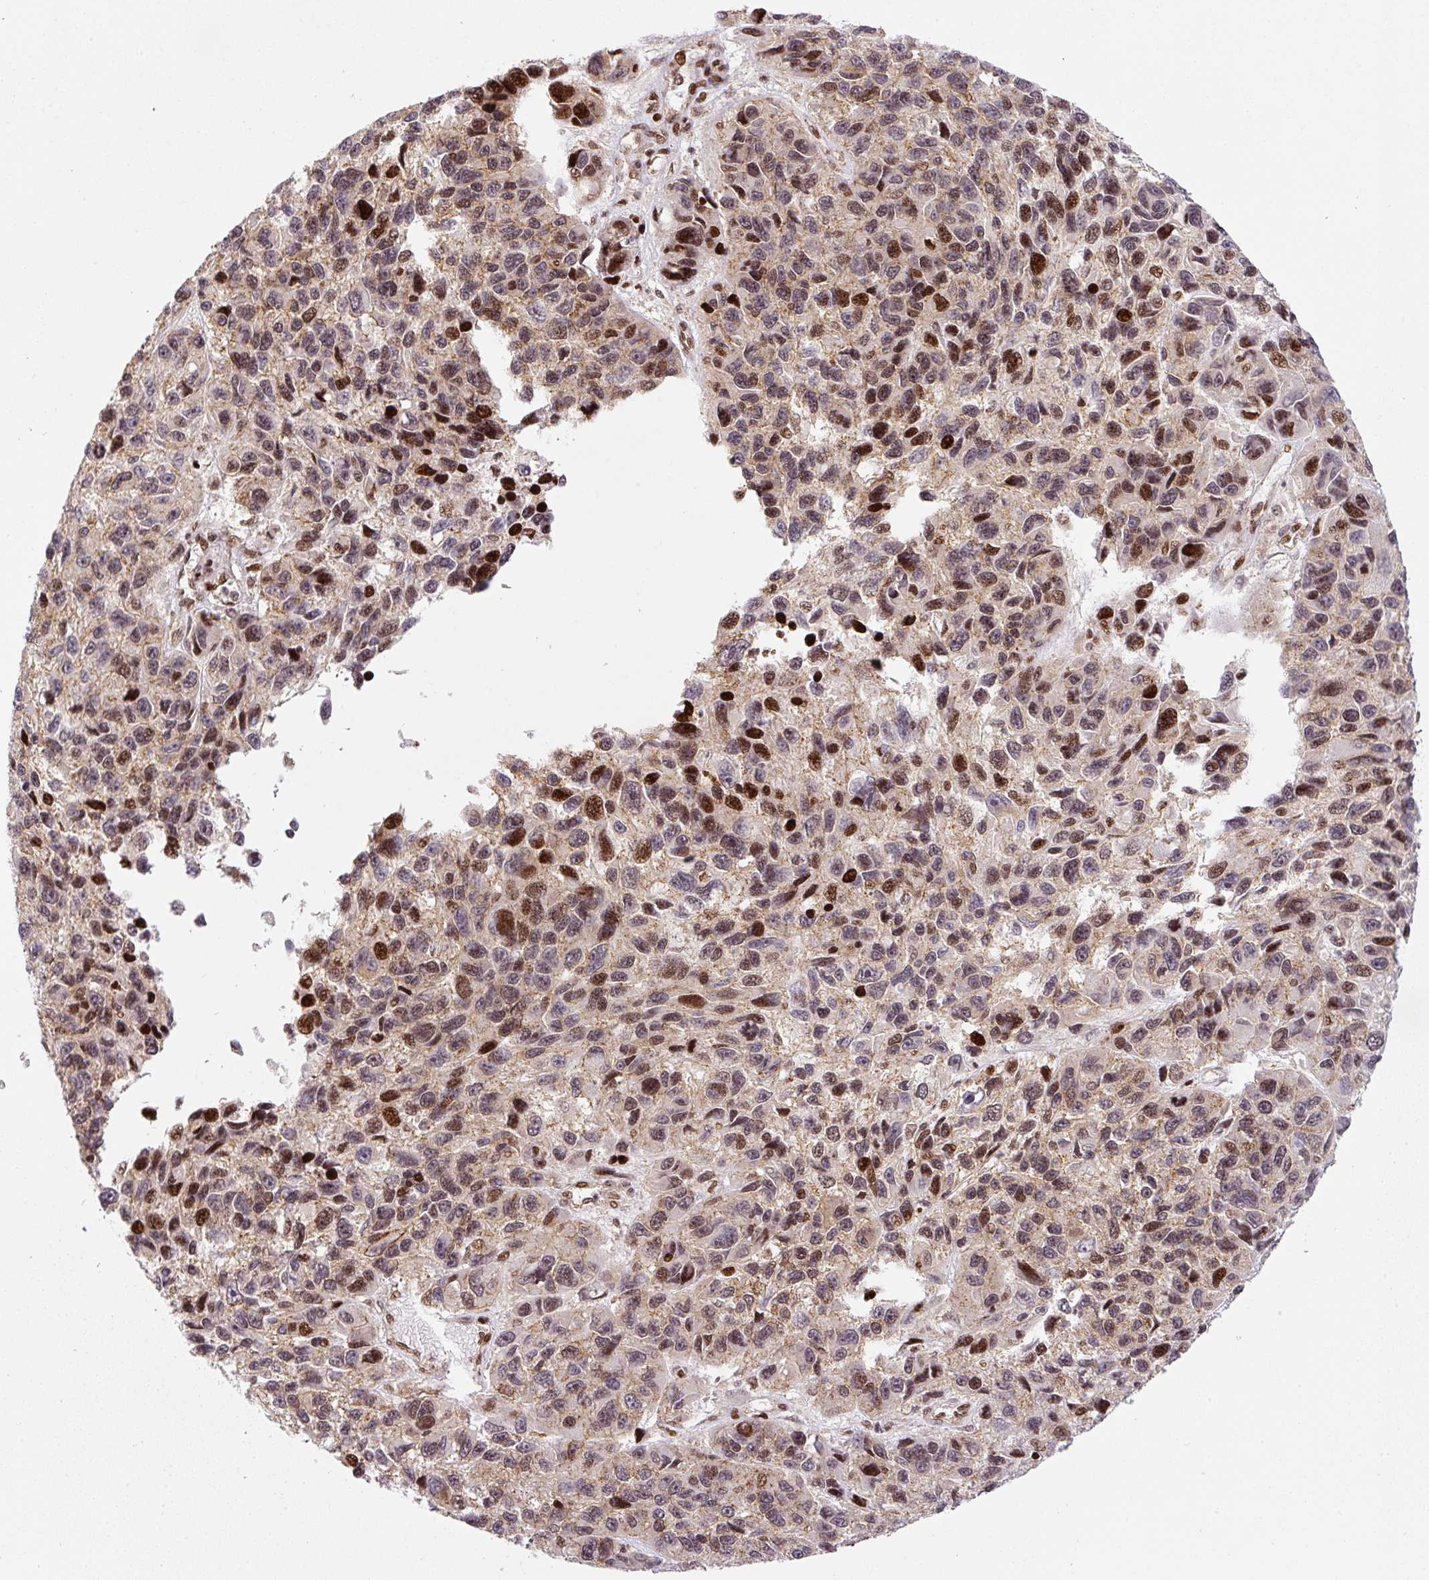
{"staining": {"intensity": "moderate", "quantity": "25%-75%", "location": "nuclear"}, "tissue": "melanoma", "cell_type": "Tumor cells", "image_type": "cancer", "snomed": [{"axis": "morphology", "description": "Malignant melanoma, NOS"}, {"axis": "topography", "description": "Skin"}], "caption": "Protein staining shows moderate nuclear expression in approximately 25%-75% of tumor cells in malignant melanoma.", "gene": "PYDC2", "patient": {"sex": "male", "age": 53}}